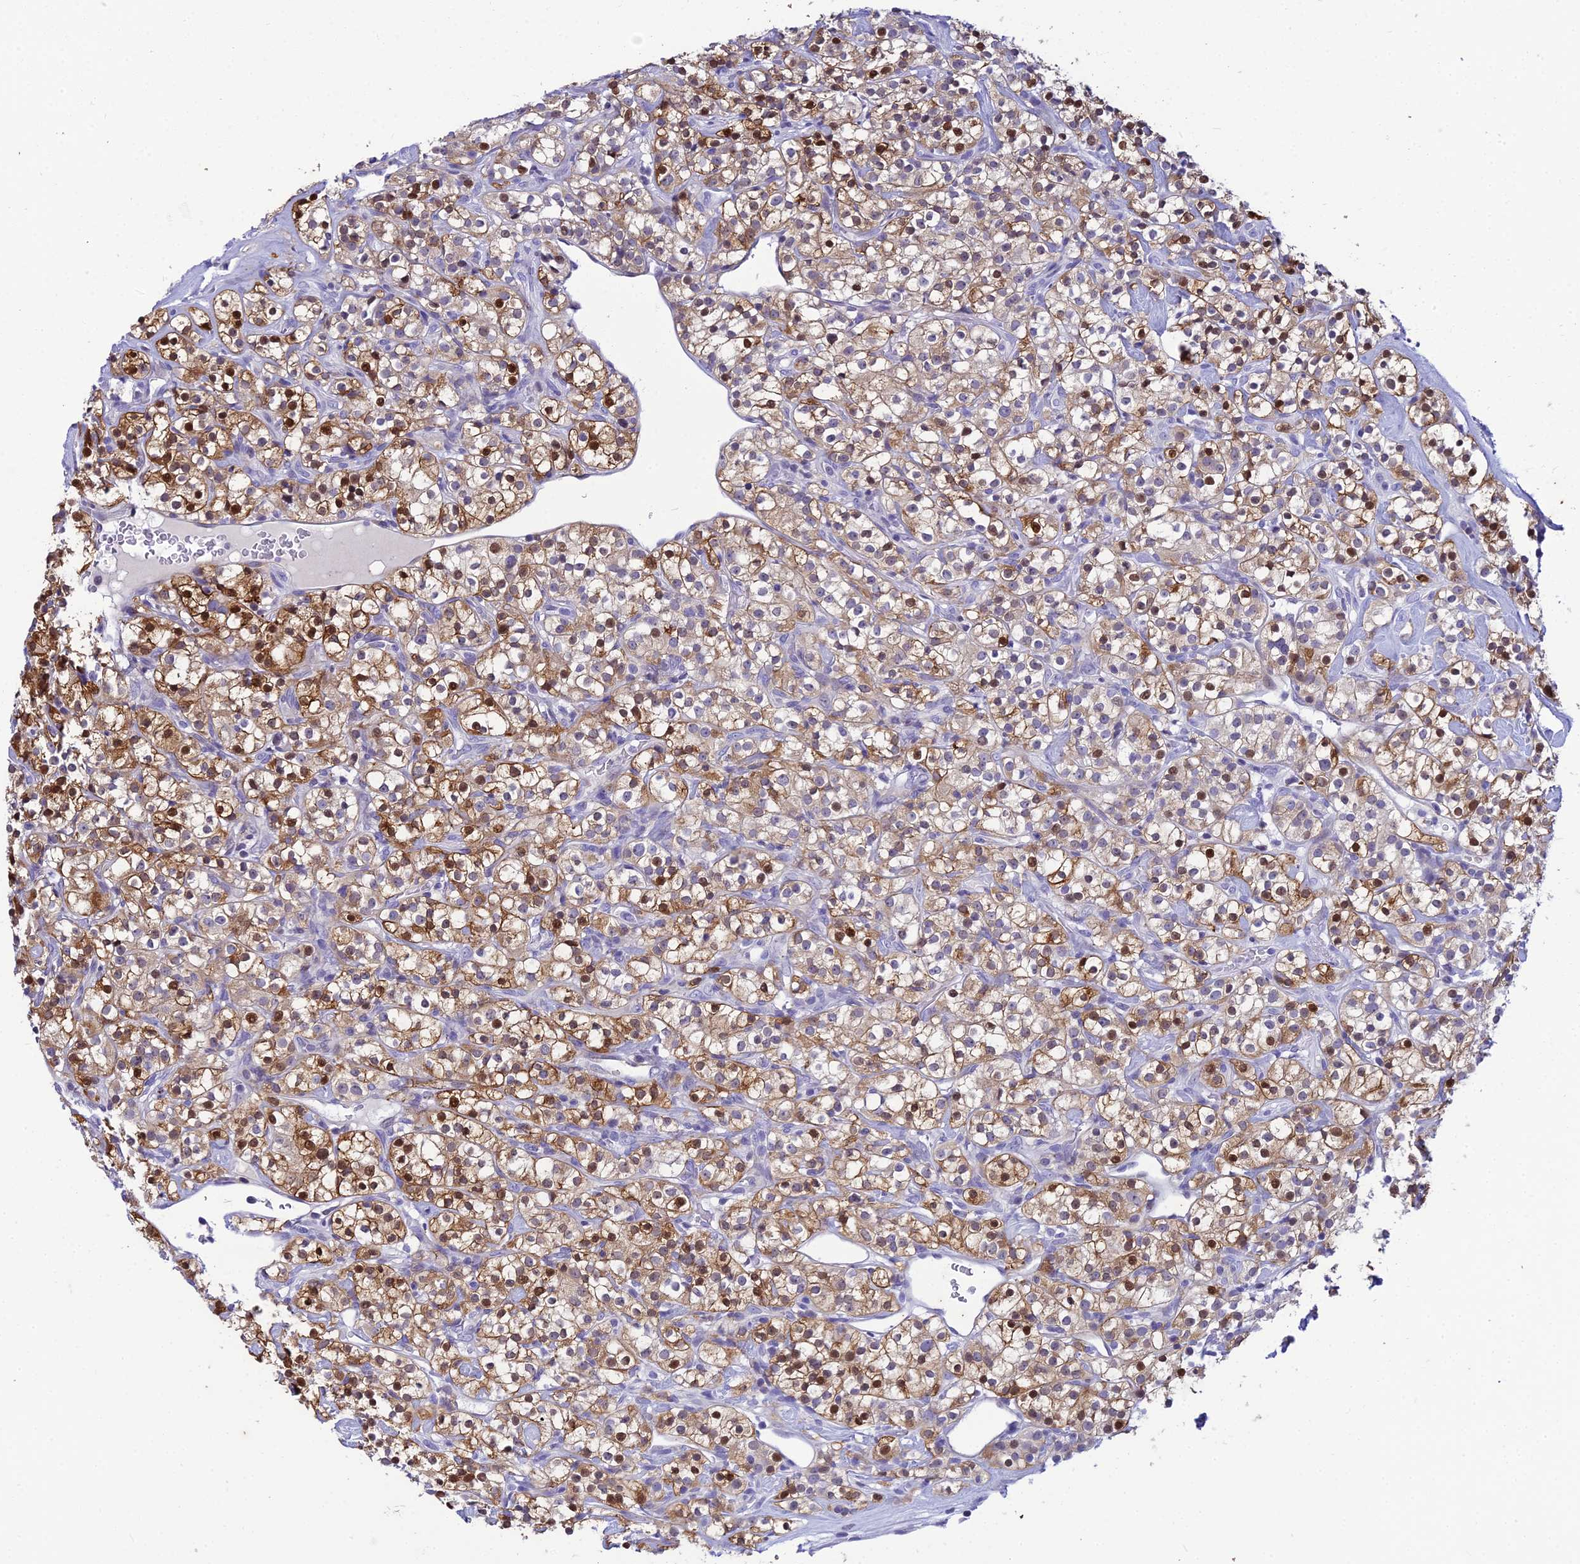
{"staining": {"intensity": "strong", "quantity": ">75%", "location": "cytoplasmic/membranous,nuclear"}, "tissue": "renal cancer", "cell_type": "Tumor cells", "image_type": "cancer", "snomed": [{"axis": "morphology", "description": "Adenocarcinoma, NOS"}, {"axis": "topography", "description": "Kidney"}], "caption": "Approximately >75% of tumor cells in human renal cancer demonstrate strong cytoplasmic/membranous and nuclear protein positivity as visualized by brown immunohistochemical staining.", "gene": "ZMIZ1", "patient": {"sex": "male", "age": 77}}